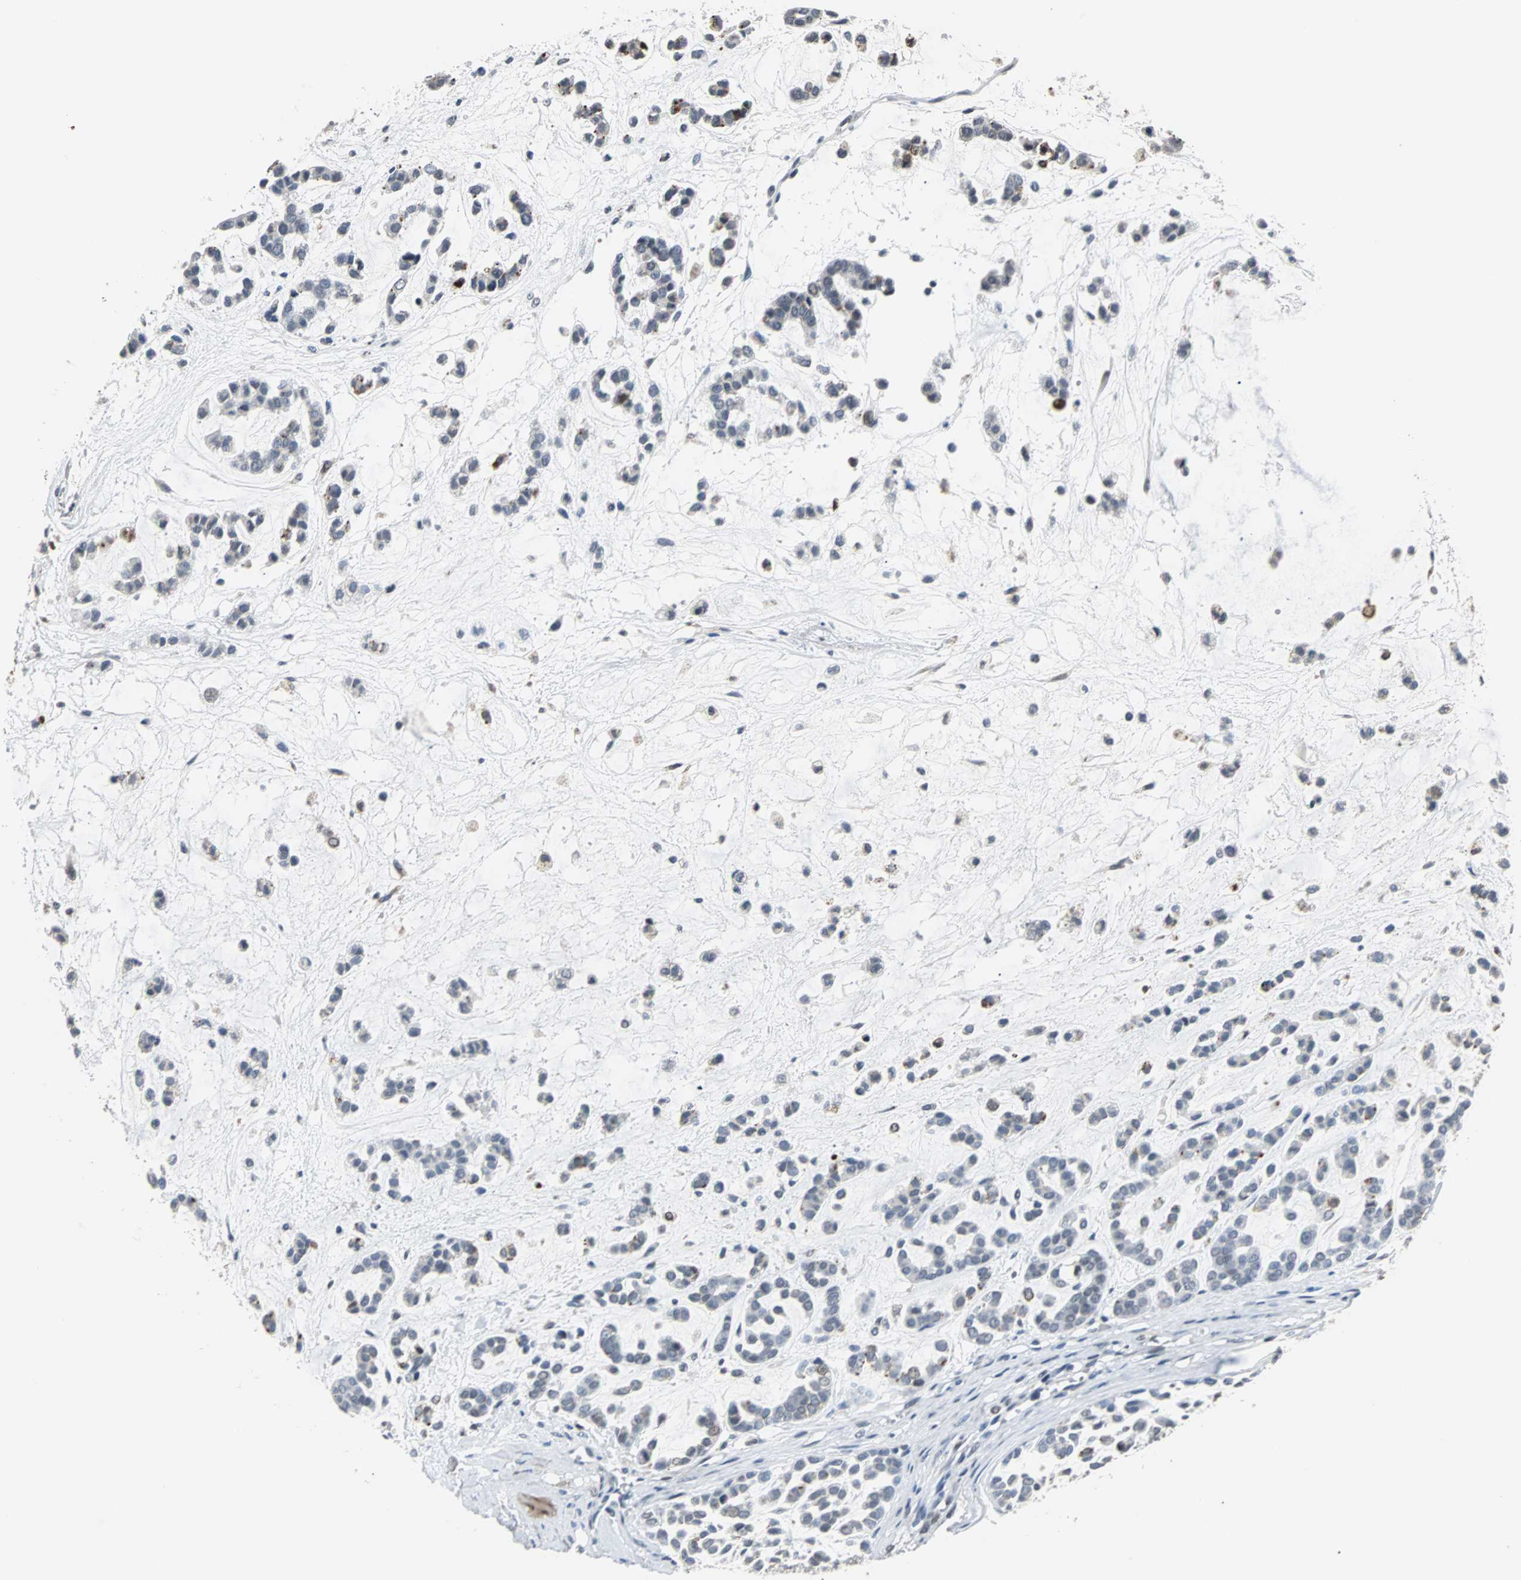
{"staining": {"intensity": "moderate", "quantity": "<25%", "location": "cytoplasmic/membranous"}, "tissue": "head and neck cancer", "cell_type": "Tumor cells", "image_type": "cancer", "snomed": [{"axis": "morphology", "description": "Adenocarcinoma, NOS"}, {"axis": "morphology", "description": "Adenoma, NOS"}, {"axis": "topography", "description": "Head-Neck"}], "caption": "Head and neck adenocarcinoma was stained to show a protein in brown. There is low levels of moderate cytoplasmic/membranous staining in approximately <25% of tumor cells.", "gene": "HLX", "patient": {"sex": "female", "age": 55}}